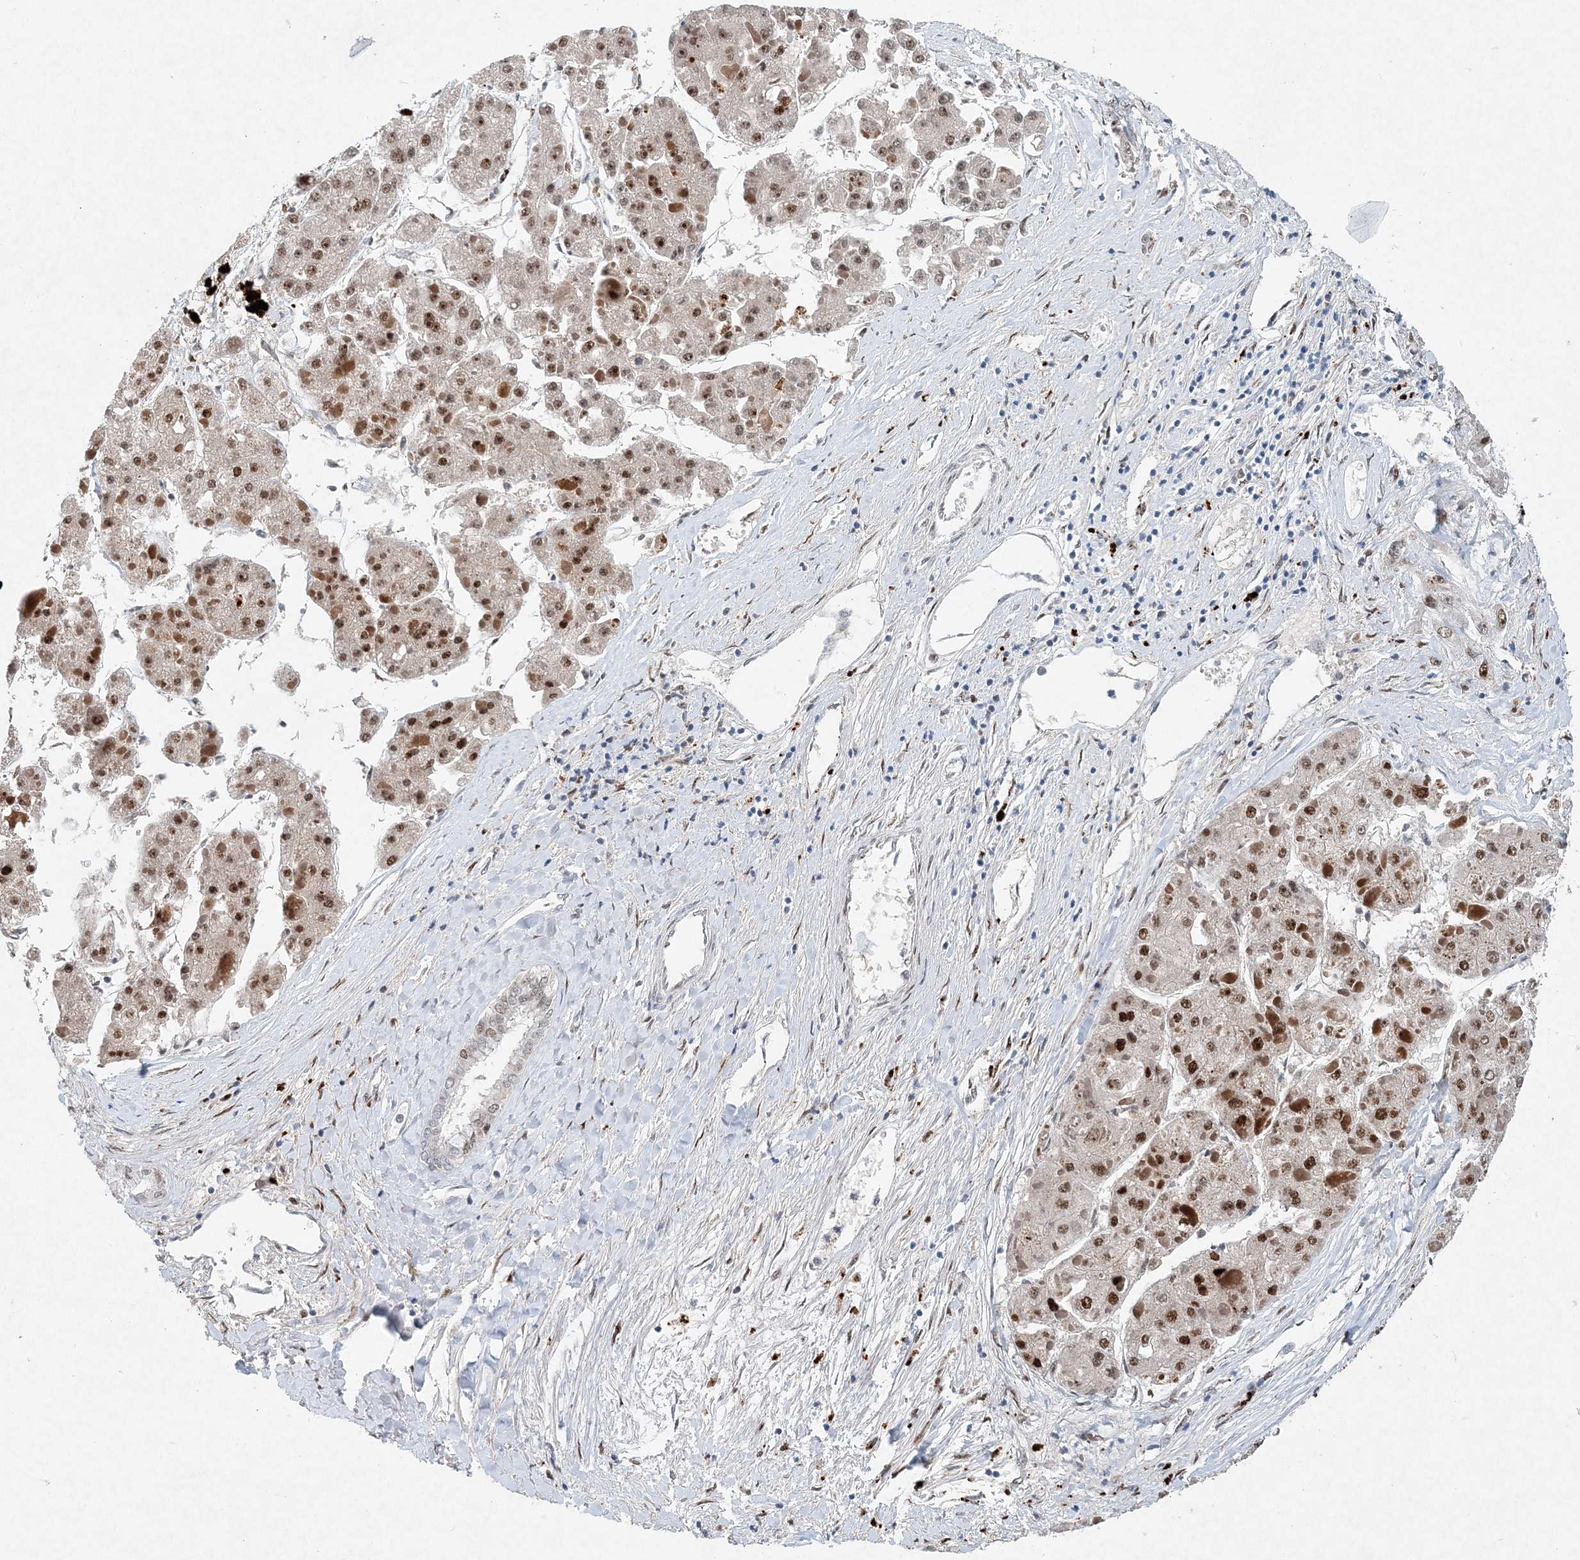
{"staining": {"intensity": "moderate", "quantity": ">75%", "location": "nuclear"}, "tissue": "liver cancer", "cell_type": "Tumor cells", "image_type": "cancer", "snomed": [{"axis": "morphology", "description": "Carcinoma, Hepatocellular, NOS"}, {"axis": "topography", "description": "Liver"}], "caption": "Immunohistochemical staining of human liver cancer demonstrates medium levels of moderate nuclear positivity in about >75% of tumor cells. The staining was performed using DAB (3,3'-diaminobenzidine), with brown indicating positive protein expression. Nuclei are stained blue with hematoxylin.", "gene": "KPNA4", "patient": {"sex": "female", "age": 73}}